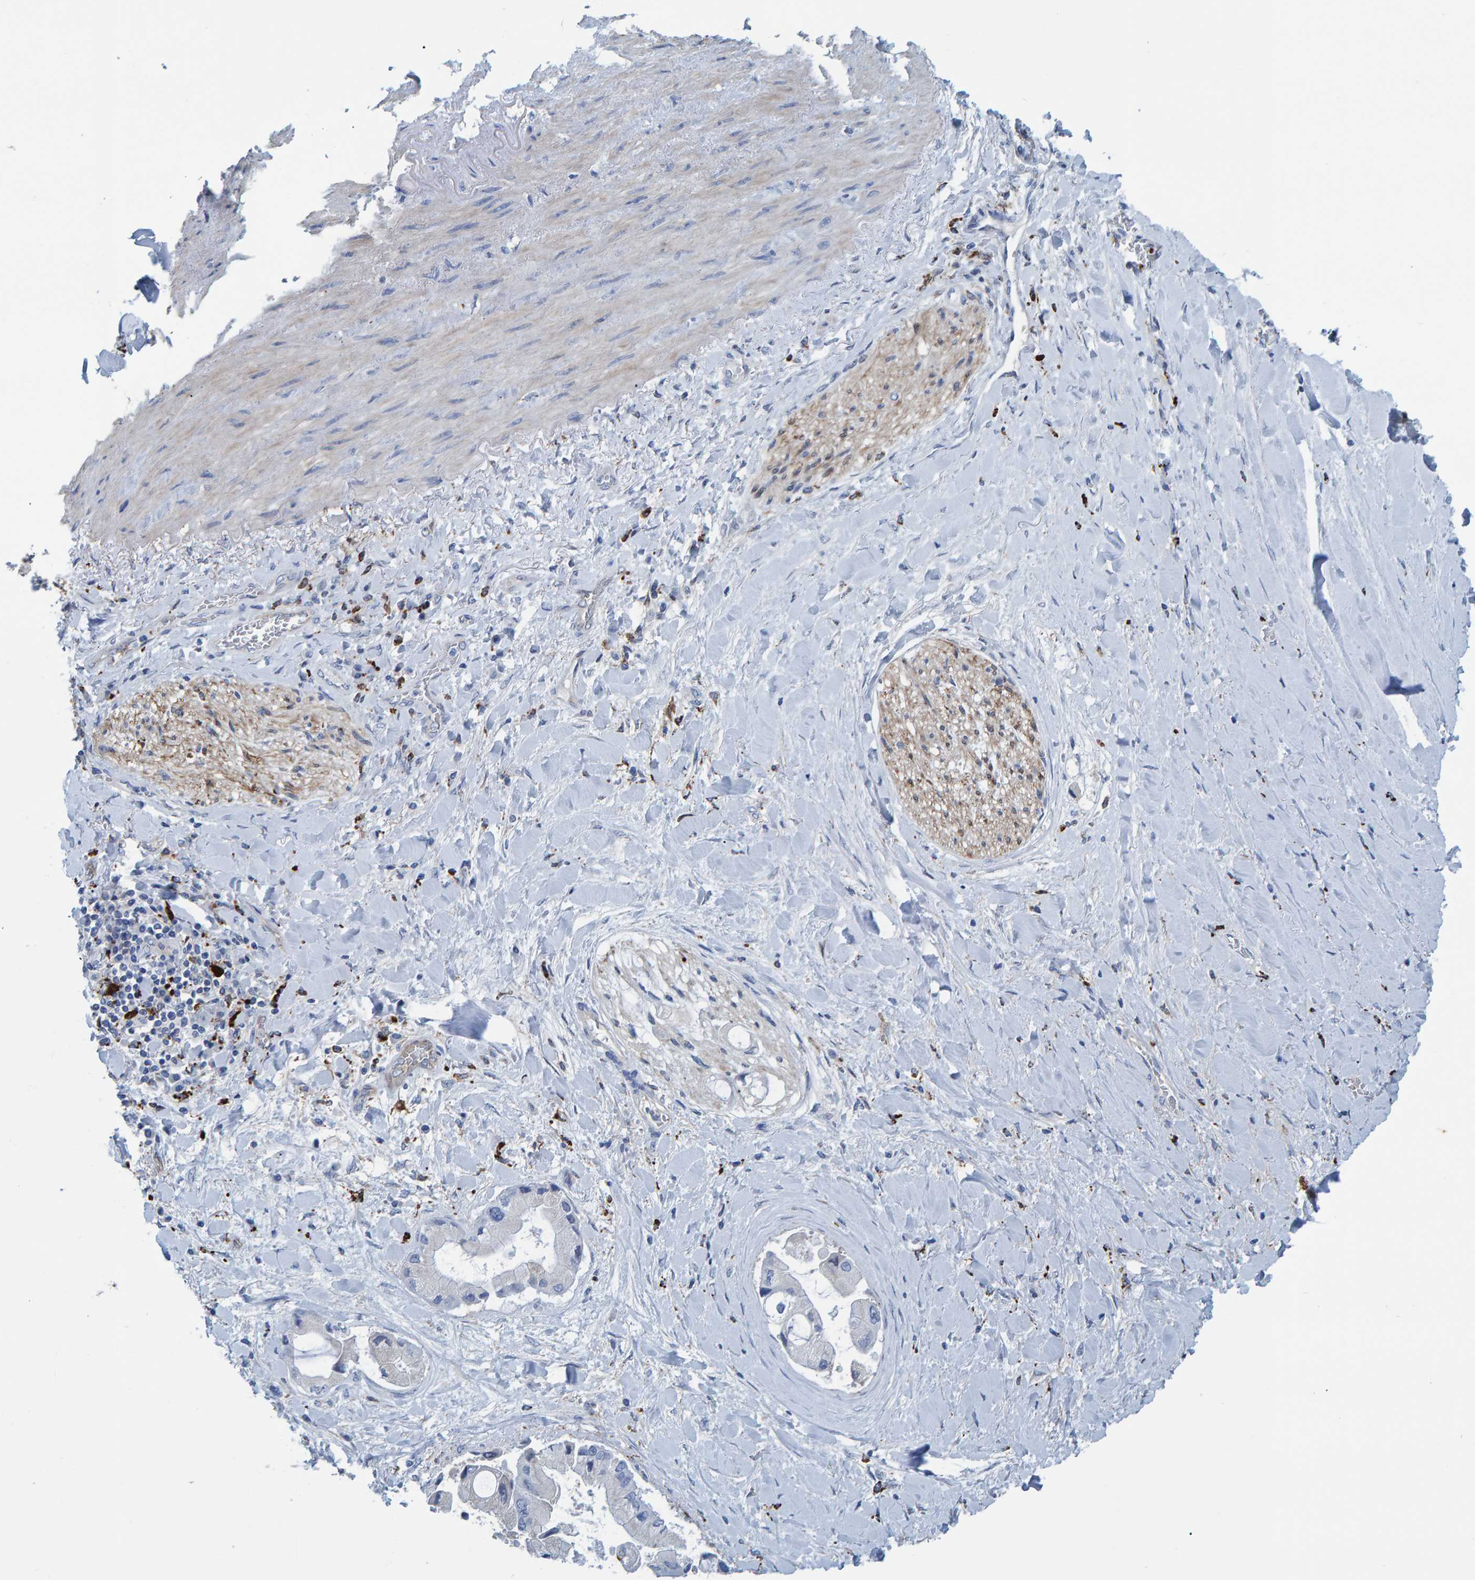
{"staining": {"intensity": "negative", "quantity": "none", "location": "none"}, "tissue": "liver cancer", "cell_type": "Tumor cells", "image_type": "cancer", "snomed": [{"axis": "morphology", "description": "Cholangiocarcinoma"}, {"axis": "topography", "description": "Liver"}], "caption": "Tumor cells are negative for brown protein staining in liver cancer (cholangiocarcinoma).", "gene": "IDO1", "patient": {"sex": "male", "age": 50}}